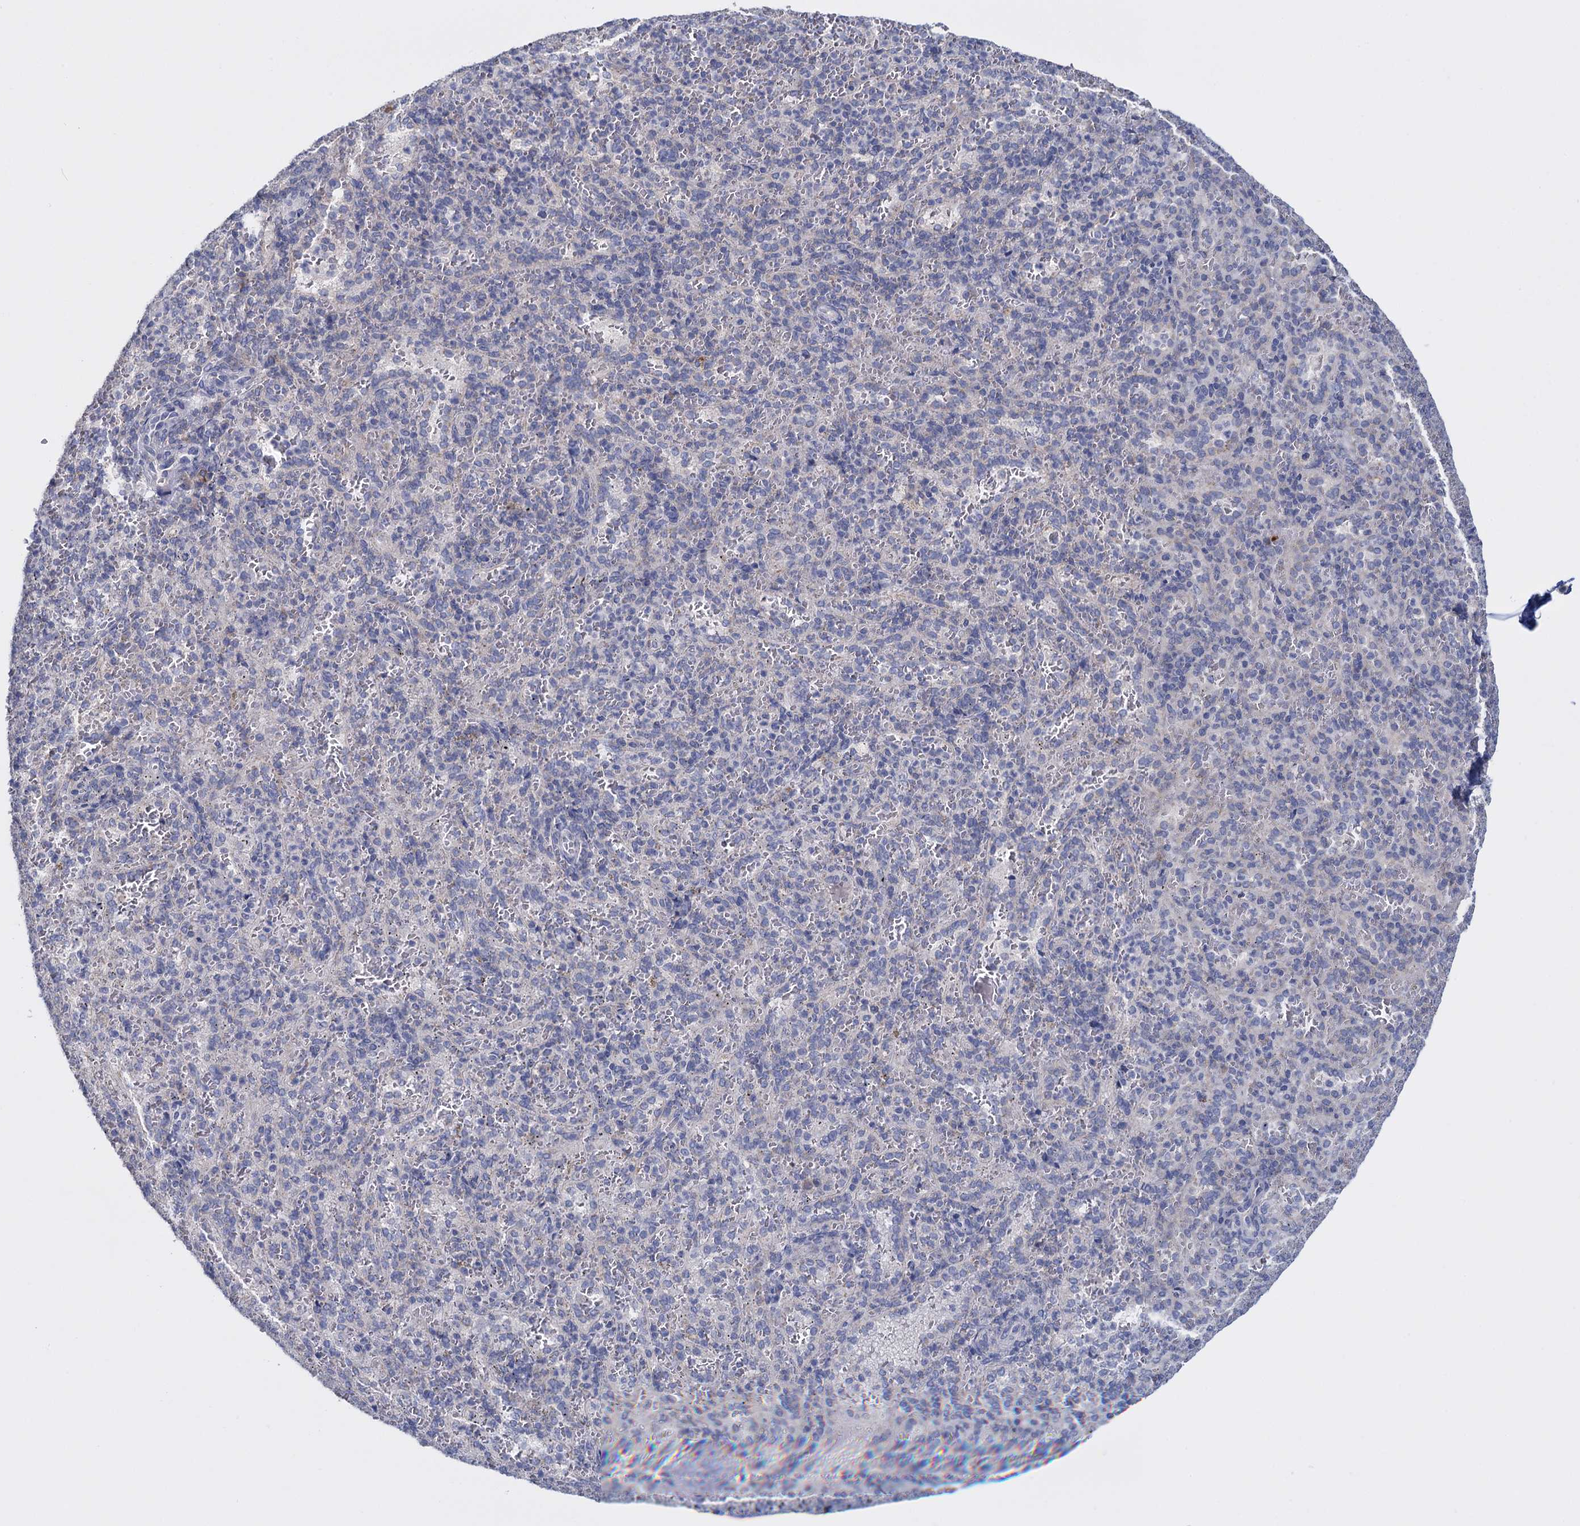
{"staining": {"intensity": "negative", "quantity": "none", "location": "none"}, "tissue": "spleen", "cell_type": "Cells in red pulp", "image_type": "normal", "snomed": [{"axis": "morphology", "description": "Normal tissue, NOS"}, {"axis": "topography", "description": "Spleen"}], "caption": "This is an IHC image of normal human spleen. There is no positivity in cells in red pulp.", "gene": "GSTM2", "patient": {"sex": "female", "age": 21}}